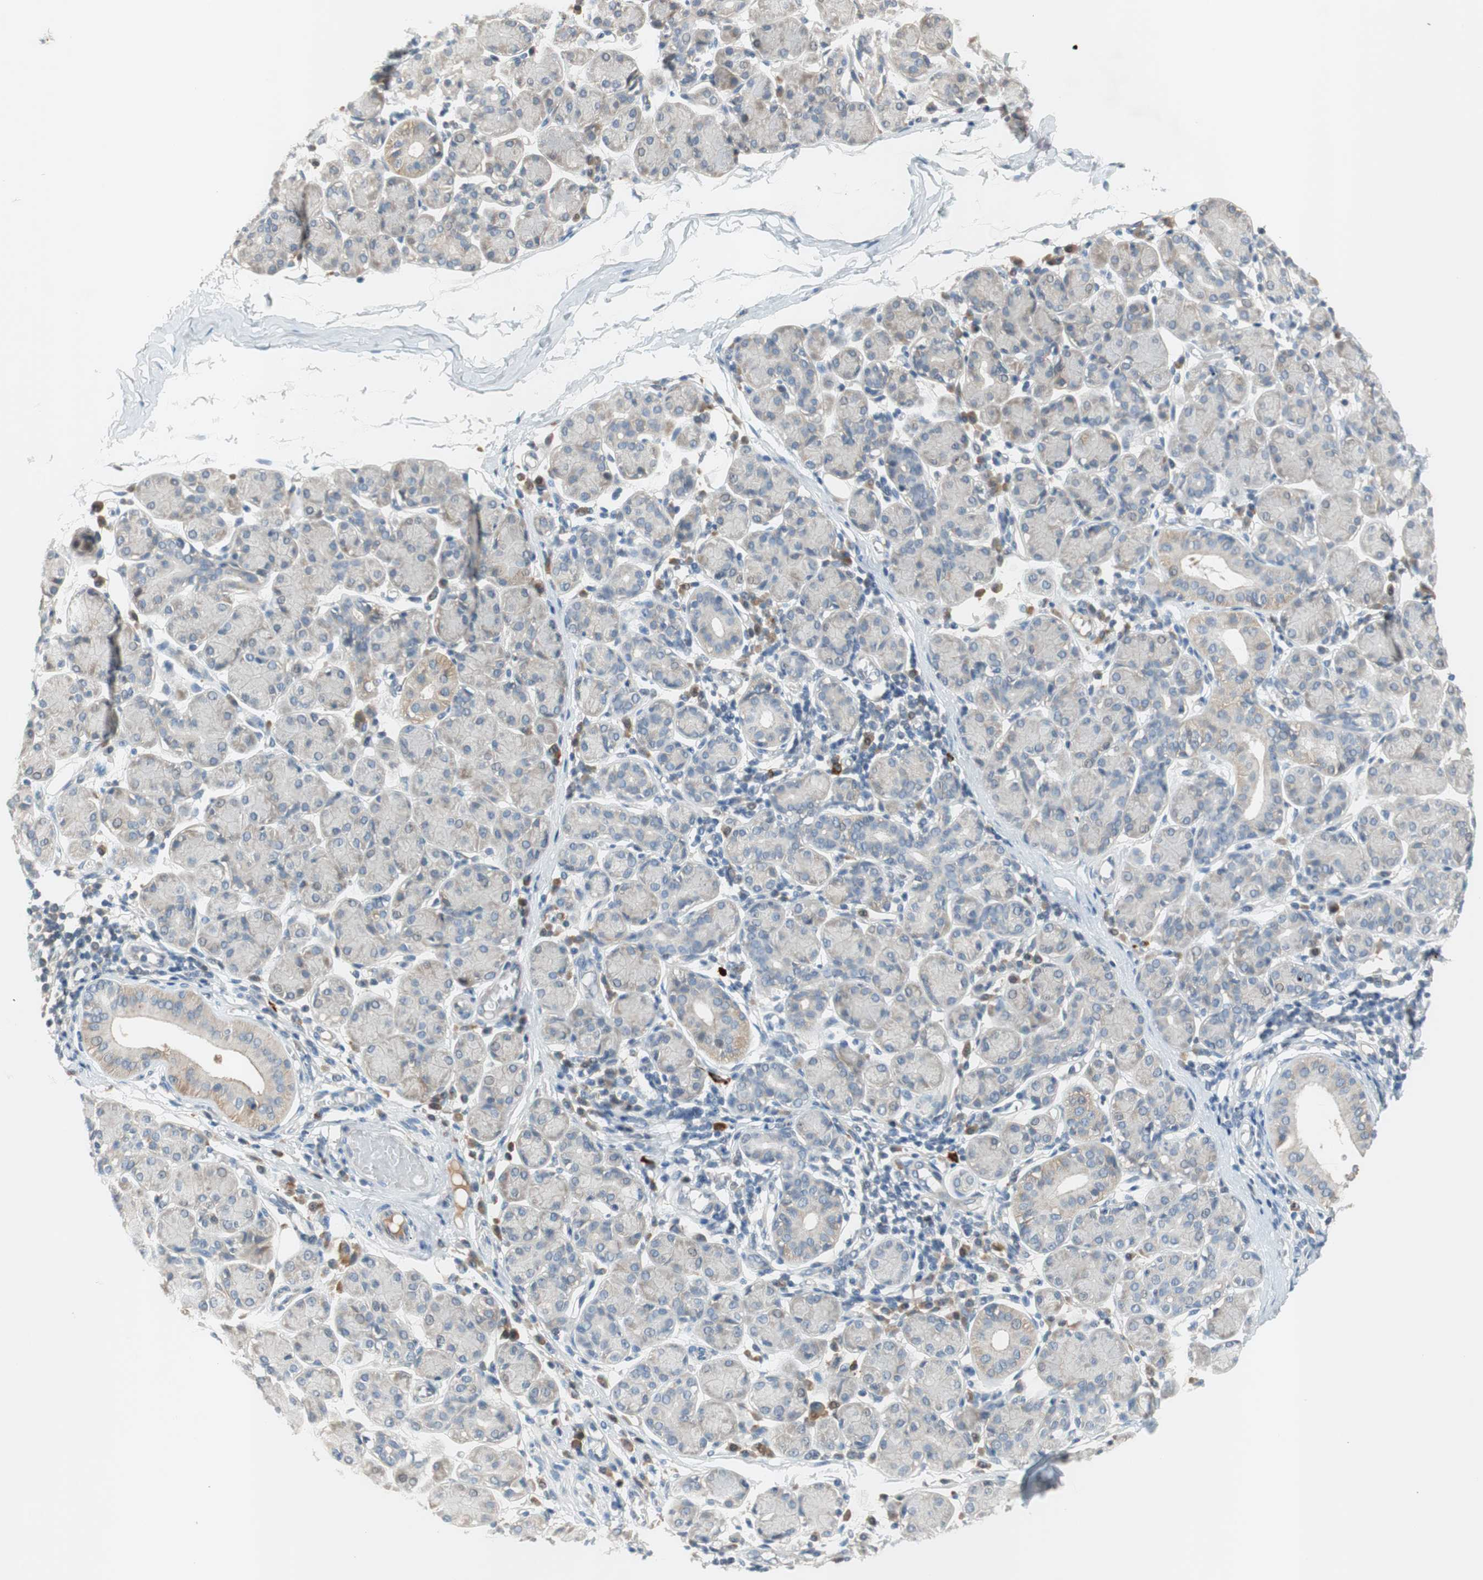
{"staining": {"intensity": "weak", "quantity": "25%-75%", "location": "cytoplasmic/membranous"}, "tissue": "salivary gland", "cell_type": "Glandular cells", "image_type": "normal", "snomed": [{"axis": "morphology", "description": "Normal tissue, NOS"}, {"axis": "morphology", "description": "Inflammation, NOS"}, {"axis": "topography", "description": "Lymph node"}, {"axis": "topography", "description": "Salivary gland"}], "caption": "Salivary gland stained with a brown dye shows weak cytoplasmic/membranous positive positivity in about 25%-75% of glandular cells.", "gene": "COL12A1", "patient": {"sex": "male", "age": 3}}